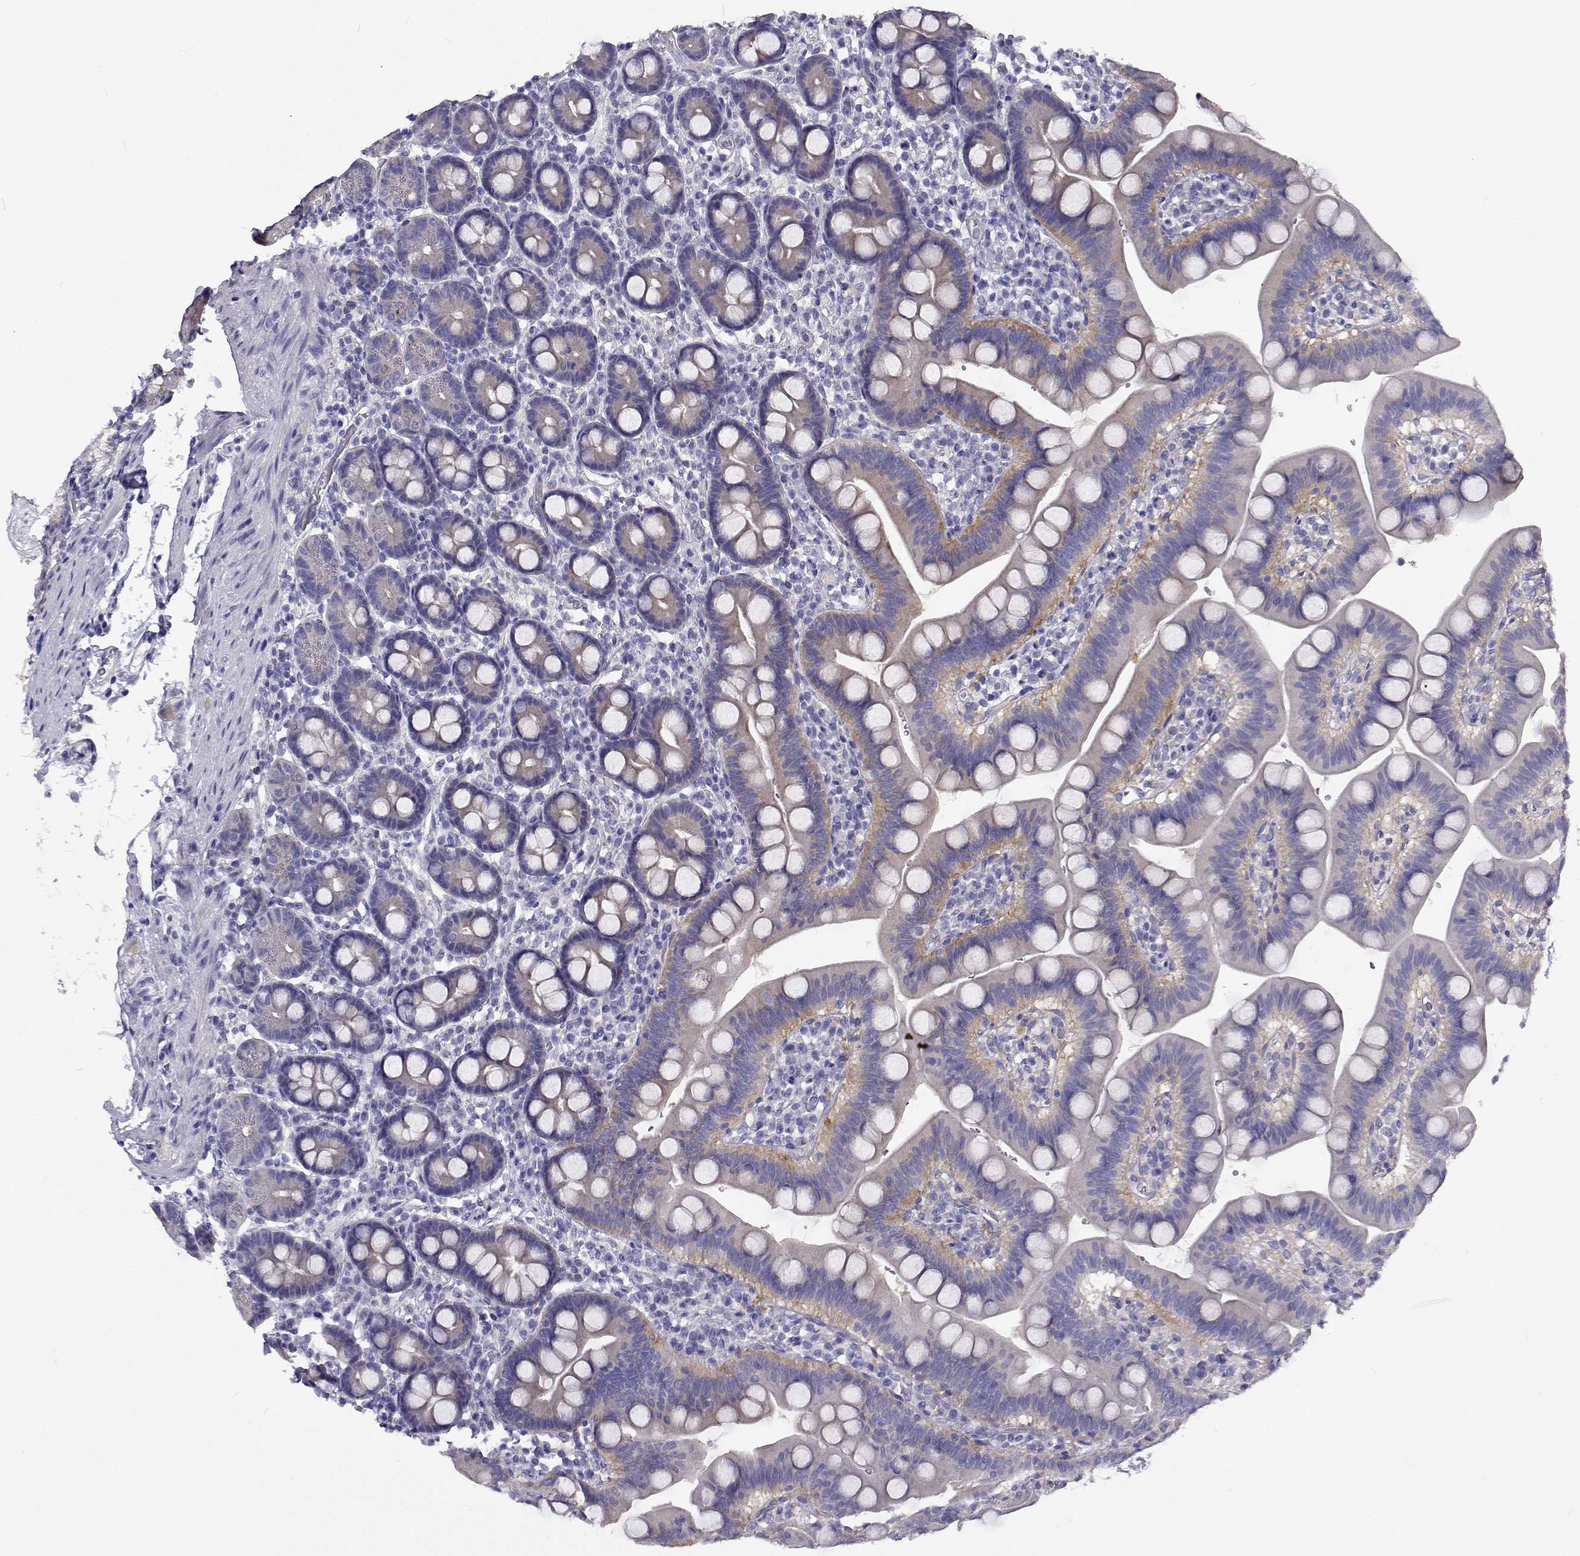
{"staining": {"intensity": "weak", "quantity": "<25%", "location": "cytoplasmic/membranous"}, "tissue": "duodenum", "cell_type": "Glandular cells", "image_type": "normal", "snomed": [{"axis": "morphology", "description": "Normal tissue, NOS"}, {"axis": "topography", "description": "Pancreas"}, {"axis": "topography", "description": "Duodenum"}], "caption": "Duodenum was stained to show a protein in brown. There is no significant positivity in glandular cells. Brightfield microscopy of immunohistochemistry (IHC) stained with DAB (3,3'-diaminobenzidine) (brown) and hematoxylin (blue), captured at high magnification.", "gene": "LHFPL7", "patient": {"sex": "male", "age": 59}}